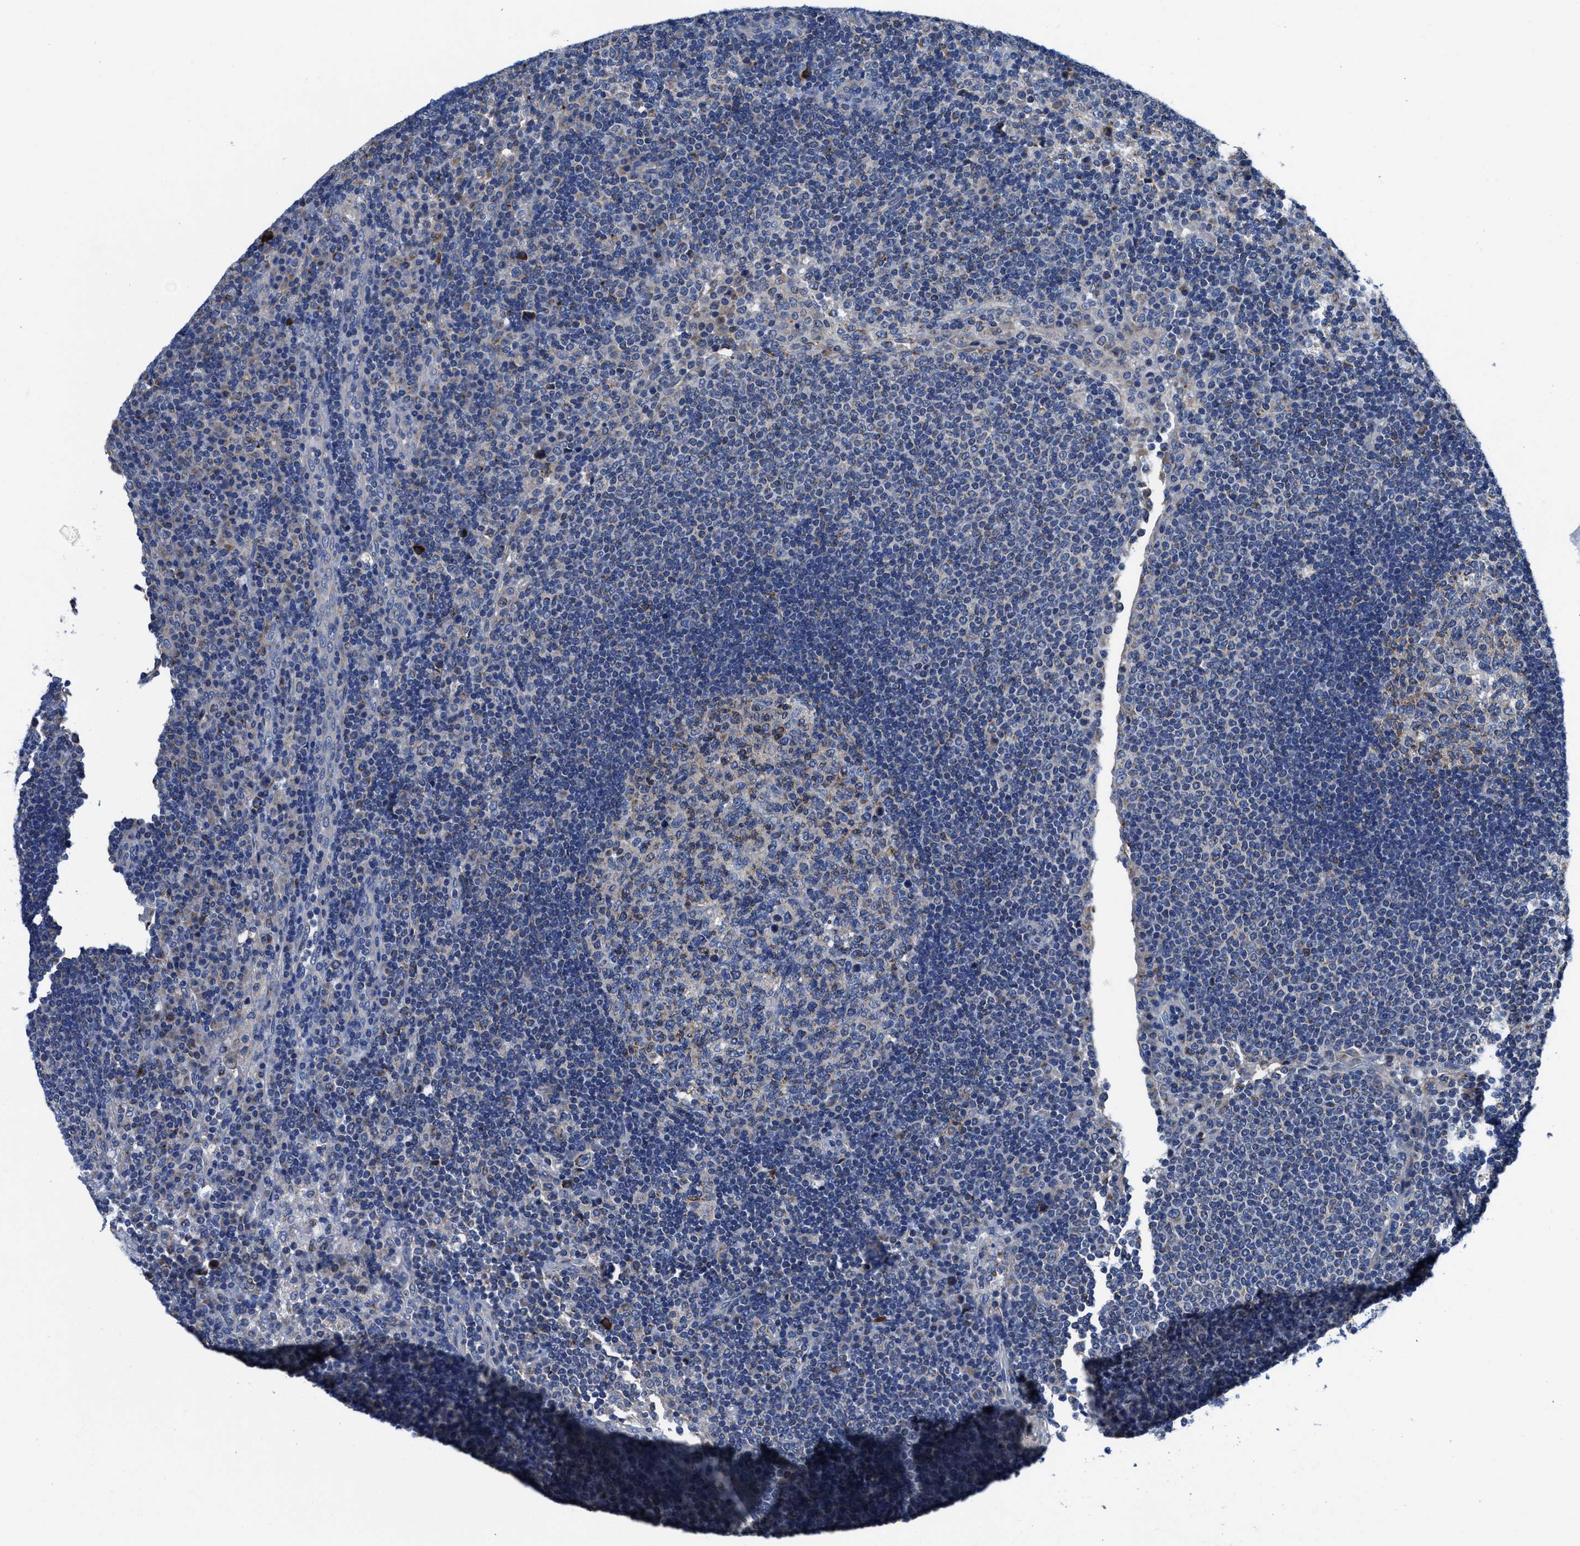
{"staining": {"intensity": "weak", "quantity": "25%-75%", "location": "cytoplasmic/membranous"}, "tissue": "lymph node", "cell_type": "Germinal center cells", "image_type": "normal", "snomed": [{"axis": "morphology", "description": "Normal tissue, NOS"}, {"axis": "topography", "description": "Lymph node"}], "caption": "Immunohistochemistry (IHC) image of benign lymph node: lymph node stained using immunohistochemistry shows low levels of weak protein expression localized specifically in the cytoplasmic/membranous of germinal center cells, appearing as a cytoplasmic/membranous brown color.", "gene": "TMEM30A", "patient": {"sex": "female", "age": 53}}